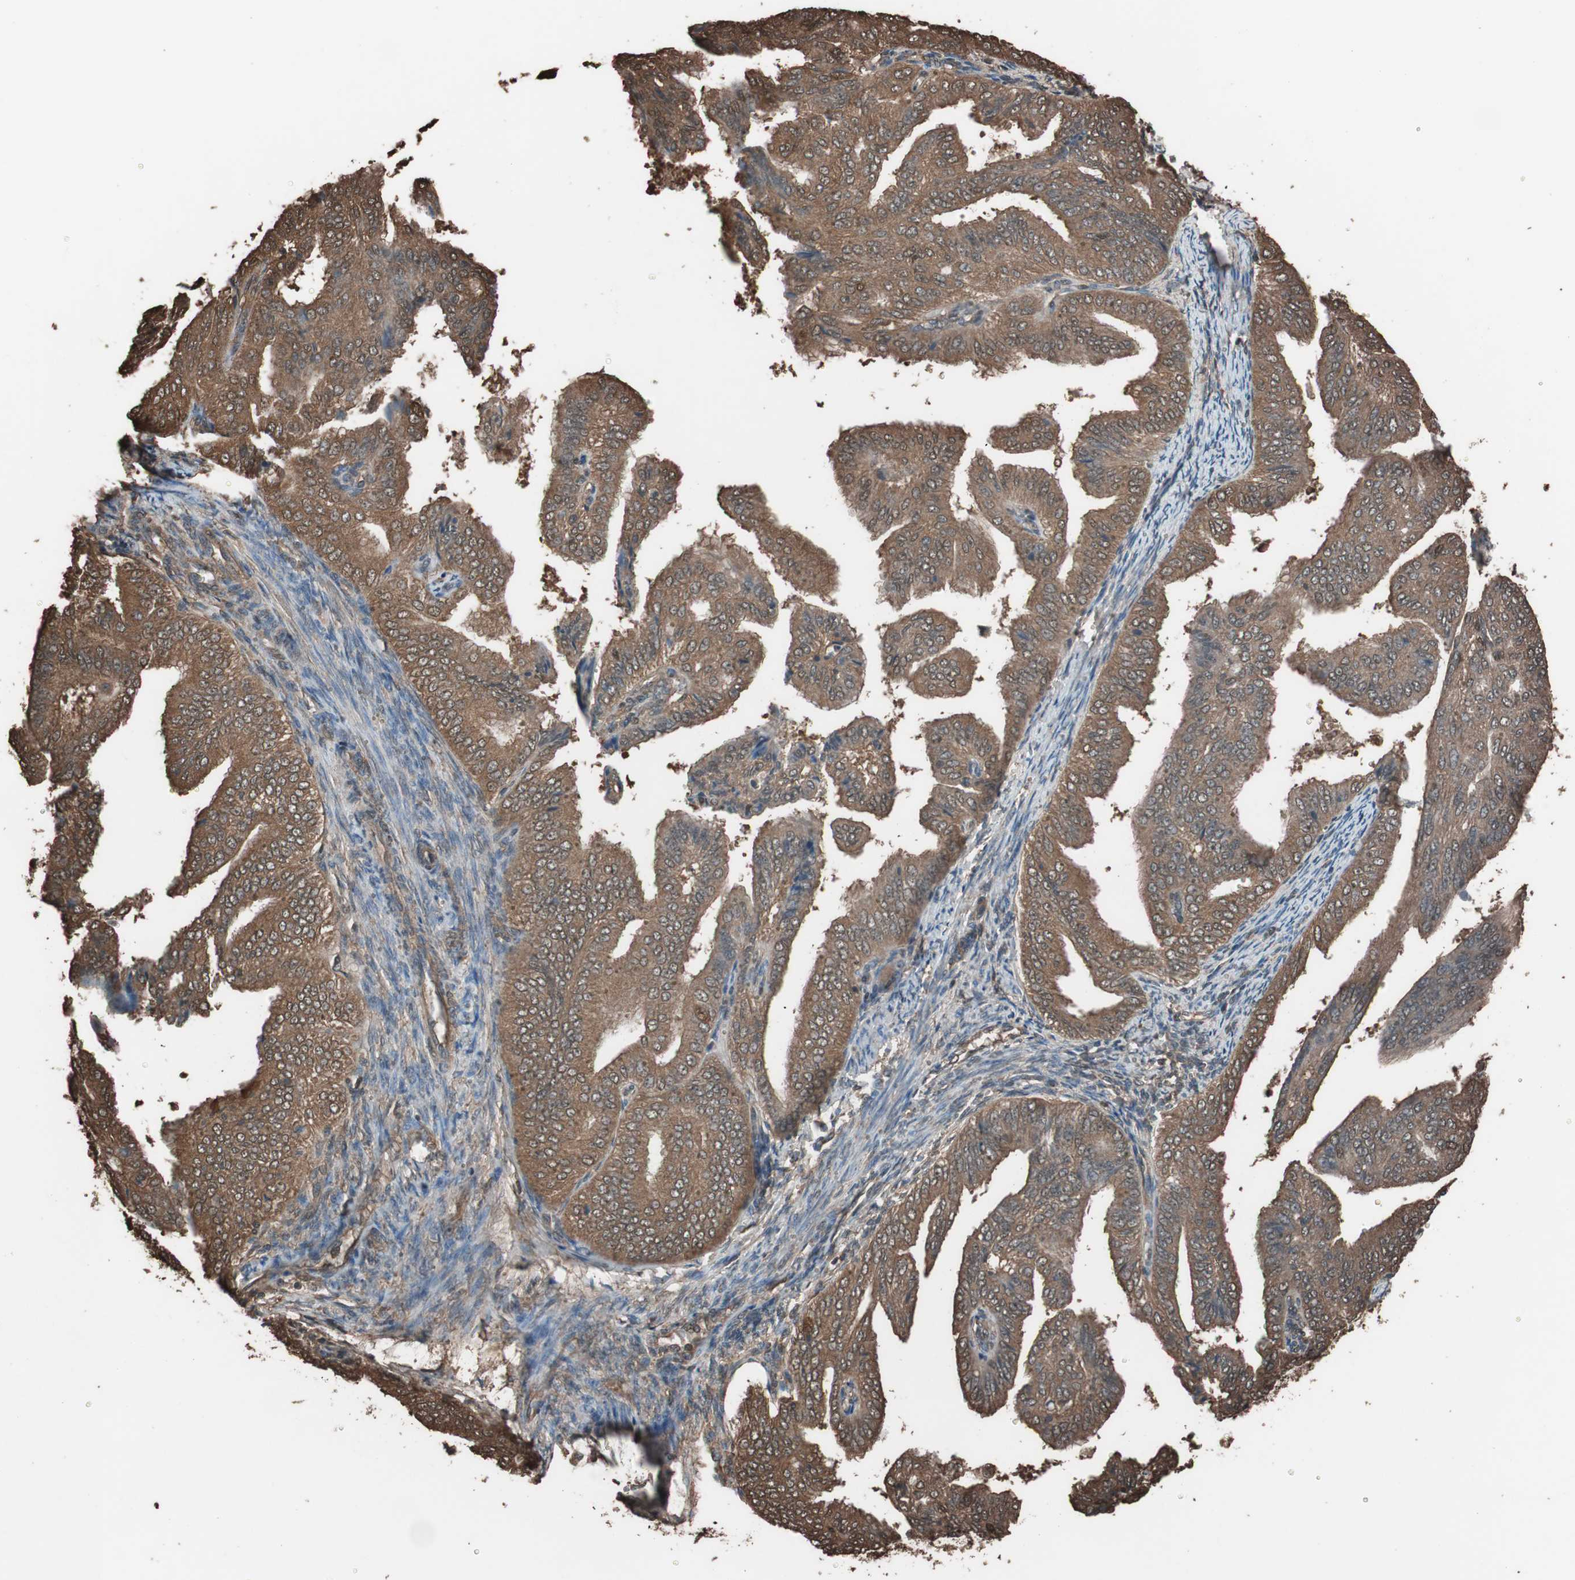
{"staining": {"intensity": "strong", "quantity": ">75%", "location": "cytoplasmic/membranous"}, "tissue": "endometrial cancer", "cell_type": "Tumor cells", "image_type": "cancer", "snomed": [{"axis": "morphology", "description": "Adenocarcinoma, NOS"}, {"axis": "topography", "description": "Endometrium"}], "caption": "This histopathology image shows immunohistochemistry (IHC) staining of human endometrial cancer, with high strong cytoplasmic/membranous expression in about >75% of tumor cells.", "gene": "CALM2", "patient": {"sex": "female", "age": 58}}